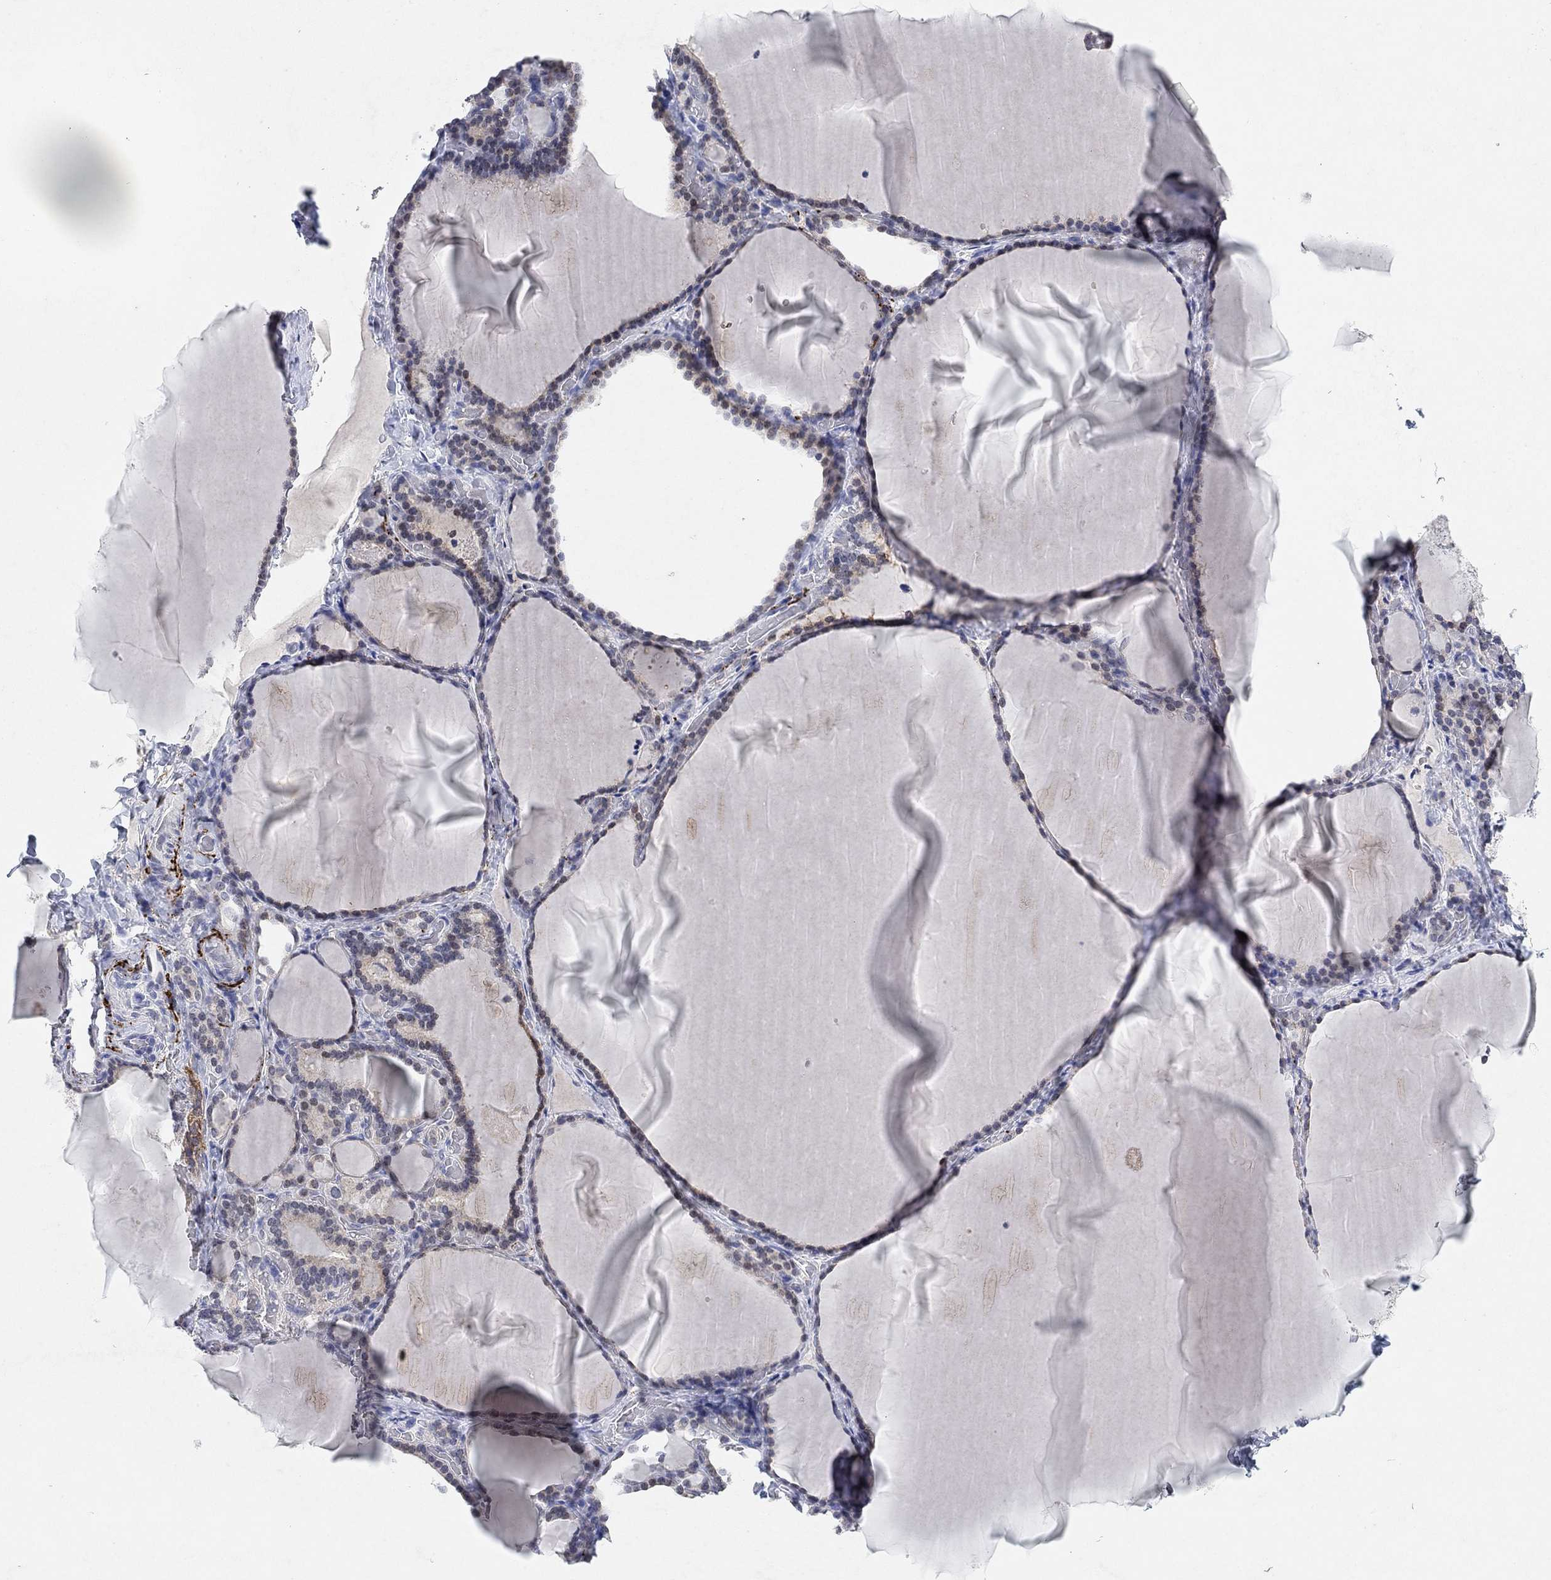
{"staining": {"intensity": "weak", "quantity": "<25%", "location": "cytoplasmic/membranous"}, "tissue": "thyroid gland", "cell_type": "Glandular cells", "image_type": "normal", "snomed": [{"axis": "morphology", "description": "Normal tissue, NOS"}, {"axis": "morphology", "description": "Hyperplasia, NOS"}, {"axis": "topography", "description": "Thyroid gland"}], "caption": "There is no significant staining in glandular cells of thyroid gland. The staining is performed using DAB (3,3'-diaminobenzidine) brown chromogen with nuclei counter-stained in using hematoxylin.", "gene": "VAT1L", "patient": {"sex": "female", "age": 27}}